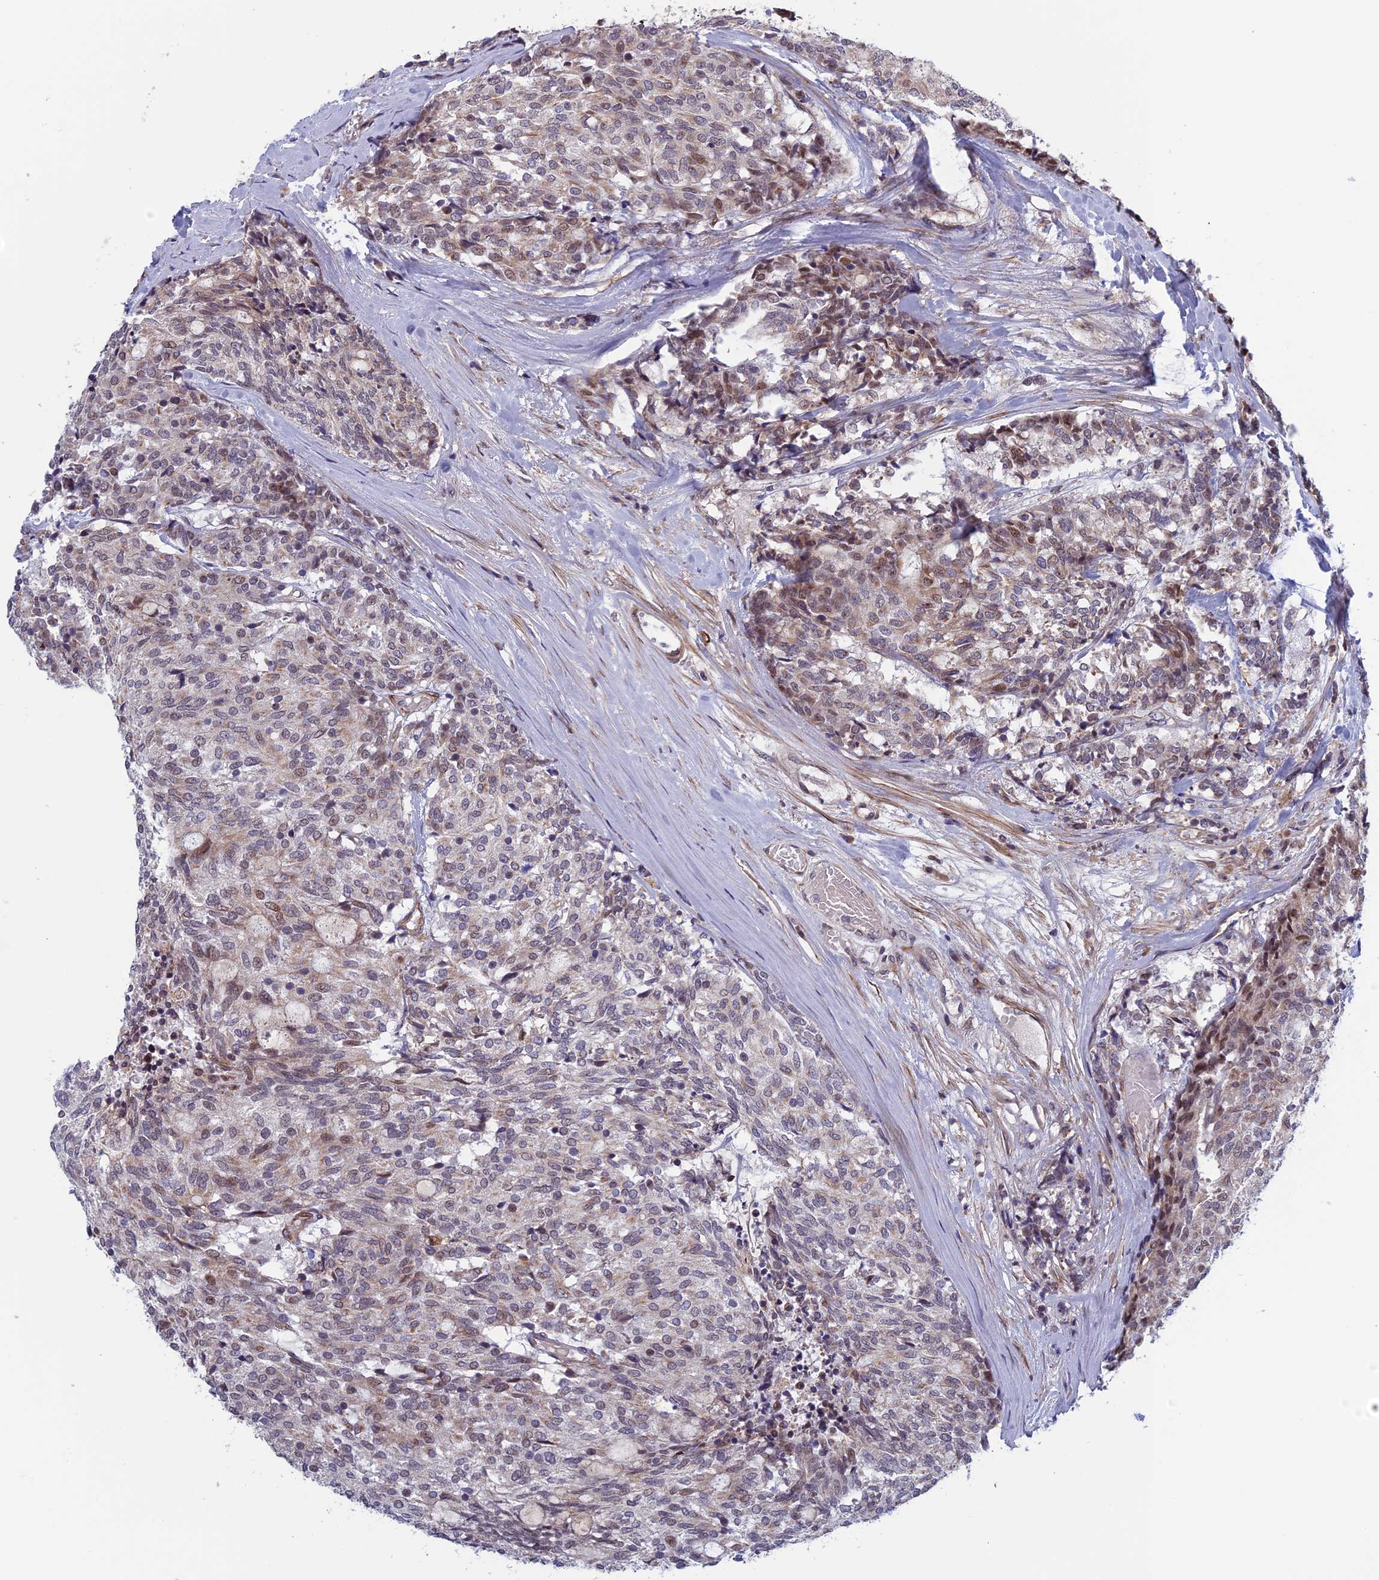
{"staining": {"intensity": "weak", "quantity": "<25%", "location": "nuclear"}, "tissue": "carcinoid", "cell_type": "Tumor cells", "image_type": "cancer", "snomed": [{"axis": "morphology", "description": "Carcinoid, malignant, NOS"}, {"axis": "topography", "description": "Pancreas"}], "caption": "The immunohistochemistry micrograph has no significant staining in tumor cells of carcinoid tissue. (DAB (3,3'-diaminobenzidine) IHC, high magnification).", "gene": "FADS1", "patient": {"sex": "female", "age": 54}}